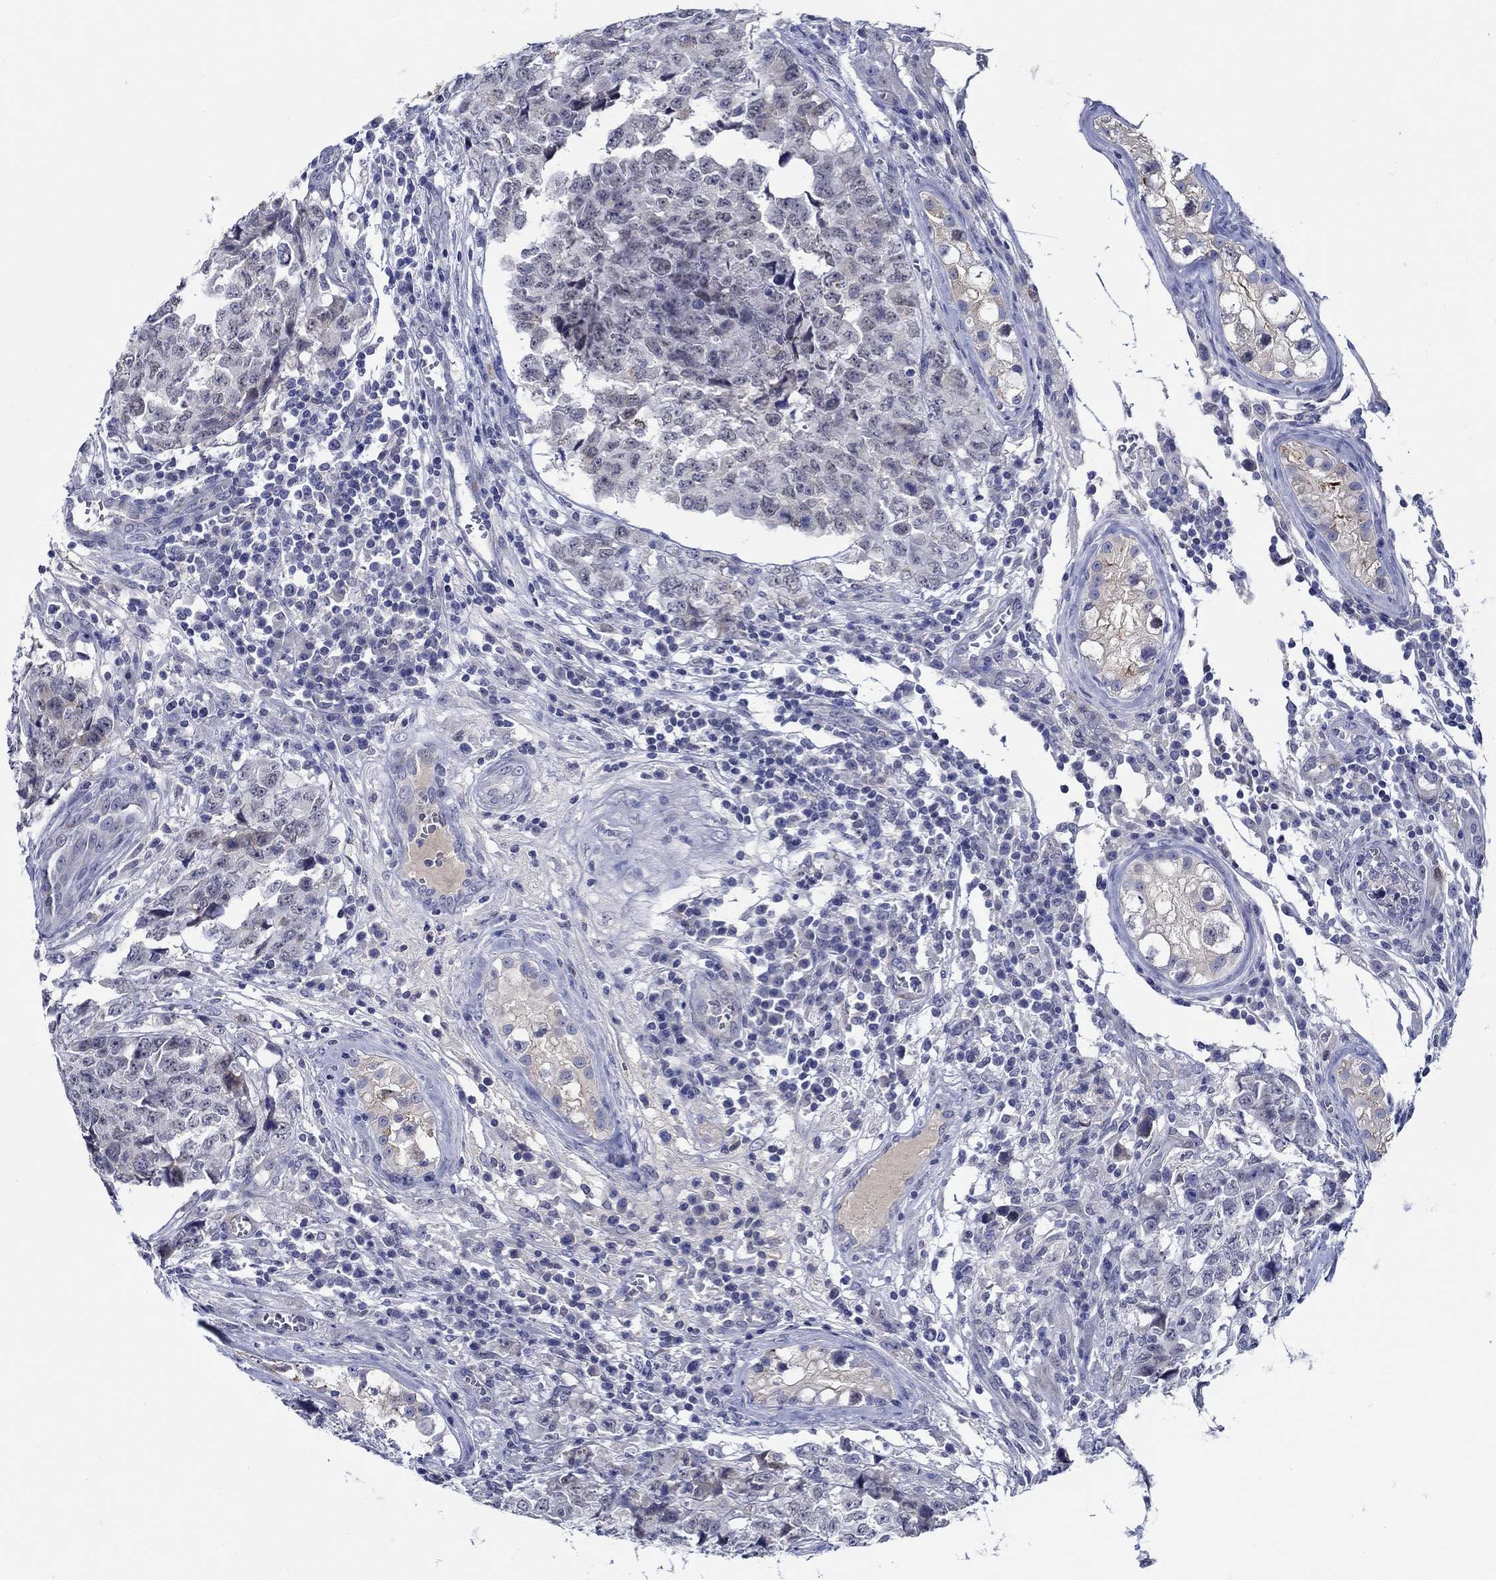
{"staining": {"intensity": "negative", "quantity": "none", "location": "none"}, "tissue": "testis cancer", "cell_type": "Tumor cells", "image_type": "cancer", "snomed": [{"axis": "morphology", "description": "Carcinoma, Embryonal, NOS"}, {"axis": "topography", "description": "Testis"}], "caption": "High magnification brightfield microscopy of testis cancer (embryonal carcinoma) stained with DAB (3,3'-diaminobenzidine) (brown) and counterstained with hematoxylin (blue): tumor cells show no significant positivity.", "gene": "MC2R", "patient": {"sex": "male", "age": 23}}